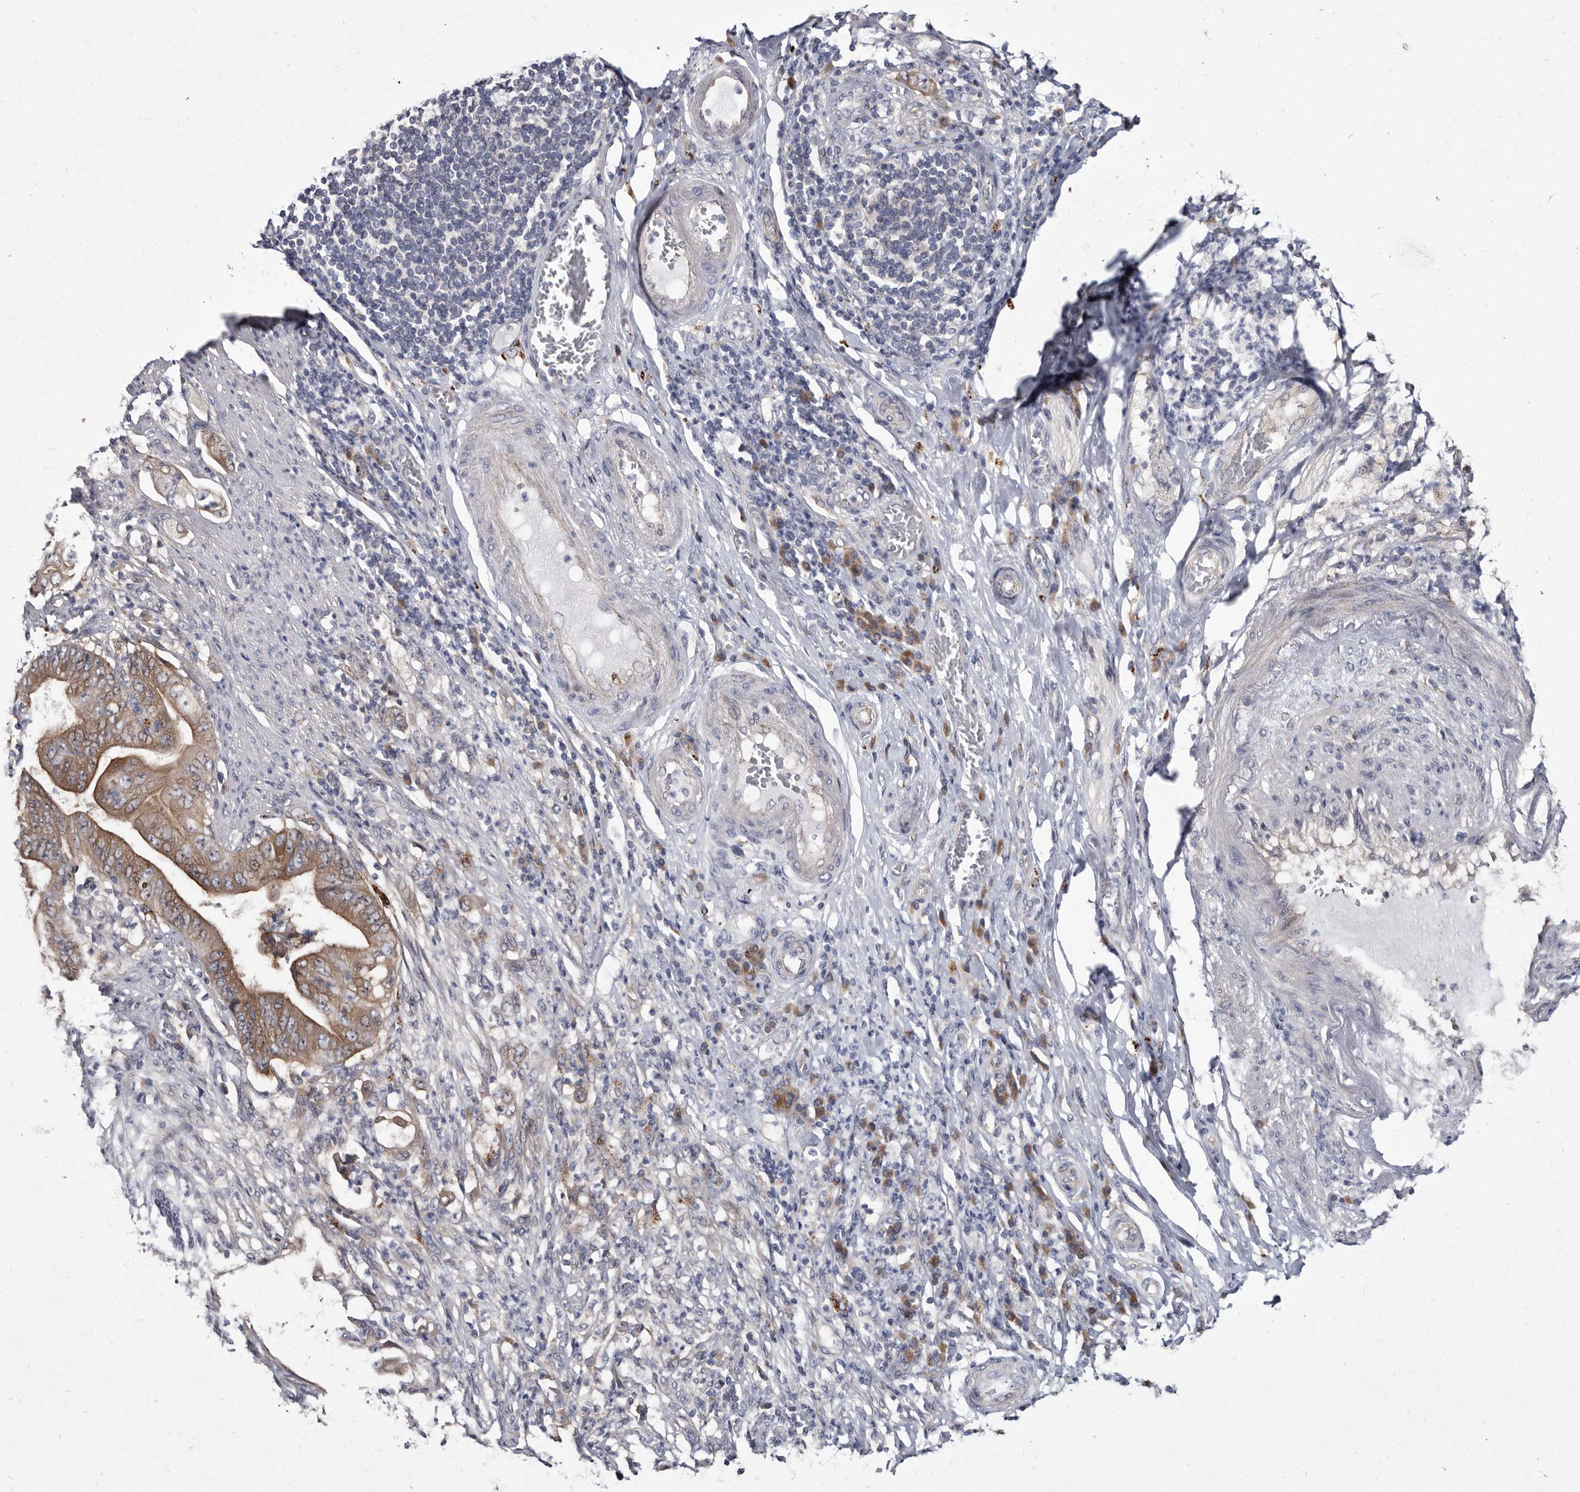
{"staining": {"intensity": "moderate", "quantity": ">75%", "location": "cytoplasmic/membranous"}, "tissue": "stomach cancer", "cell_type": "Tumor cells", "image_type": "cancer", "snomed": [{"axis": "morphology", "description": "Adenocarcinoma, NOS"}, {"axis": "topography", "description": "Stomach"}], "caption": "Protein expression by IHC demonstrates moderate cytoplasmic/membranous staining in about >75% of tumor cells in adenocarcinoma (stomach).", "gene": "ABCF2", "patient": {"sex": "female", "age": 73}}